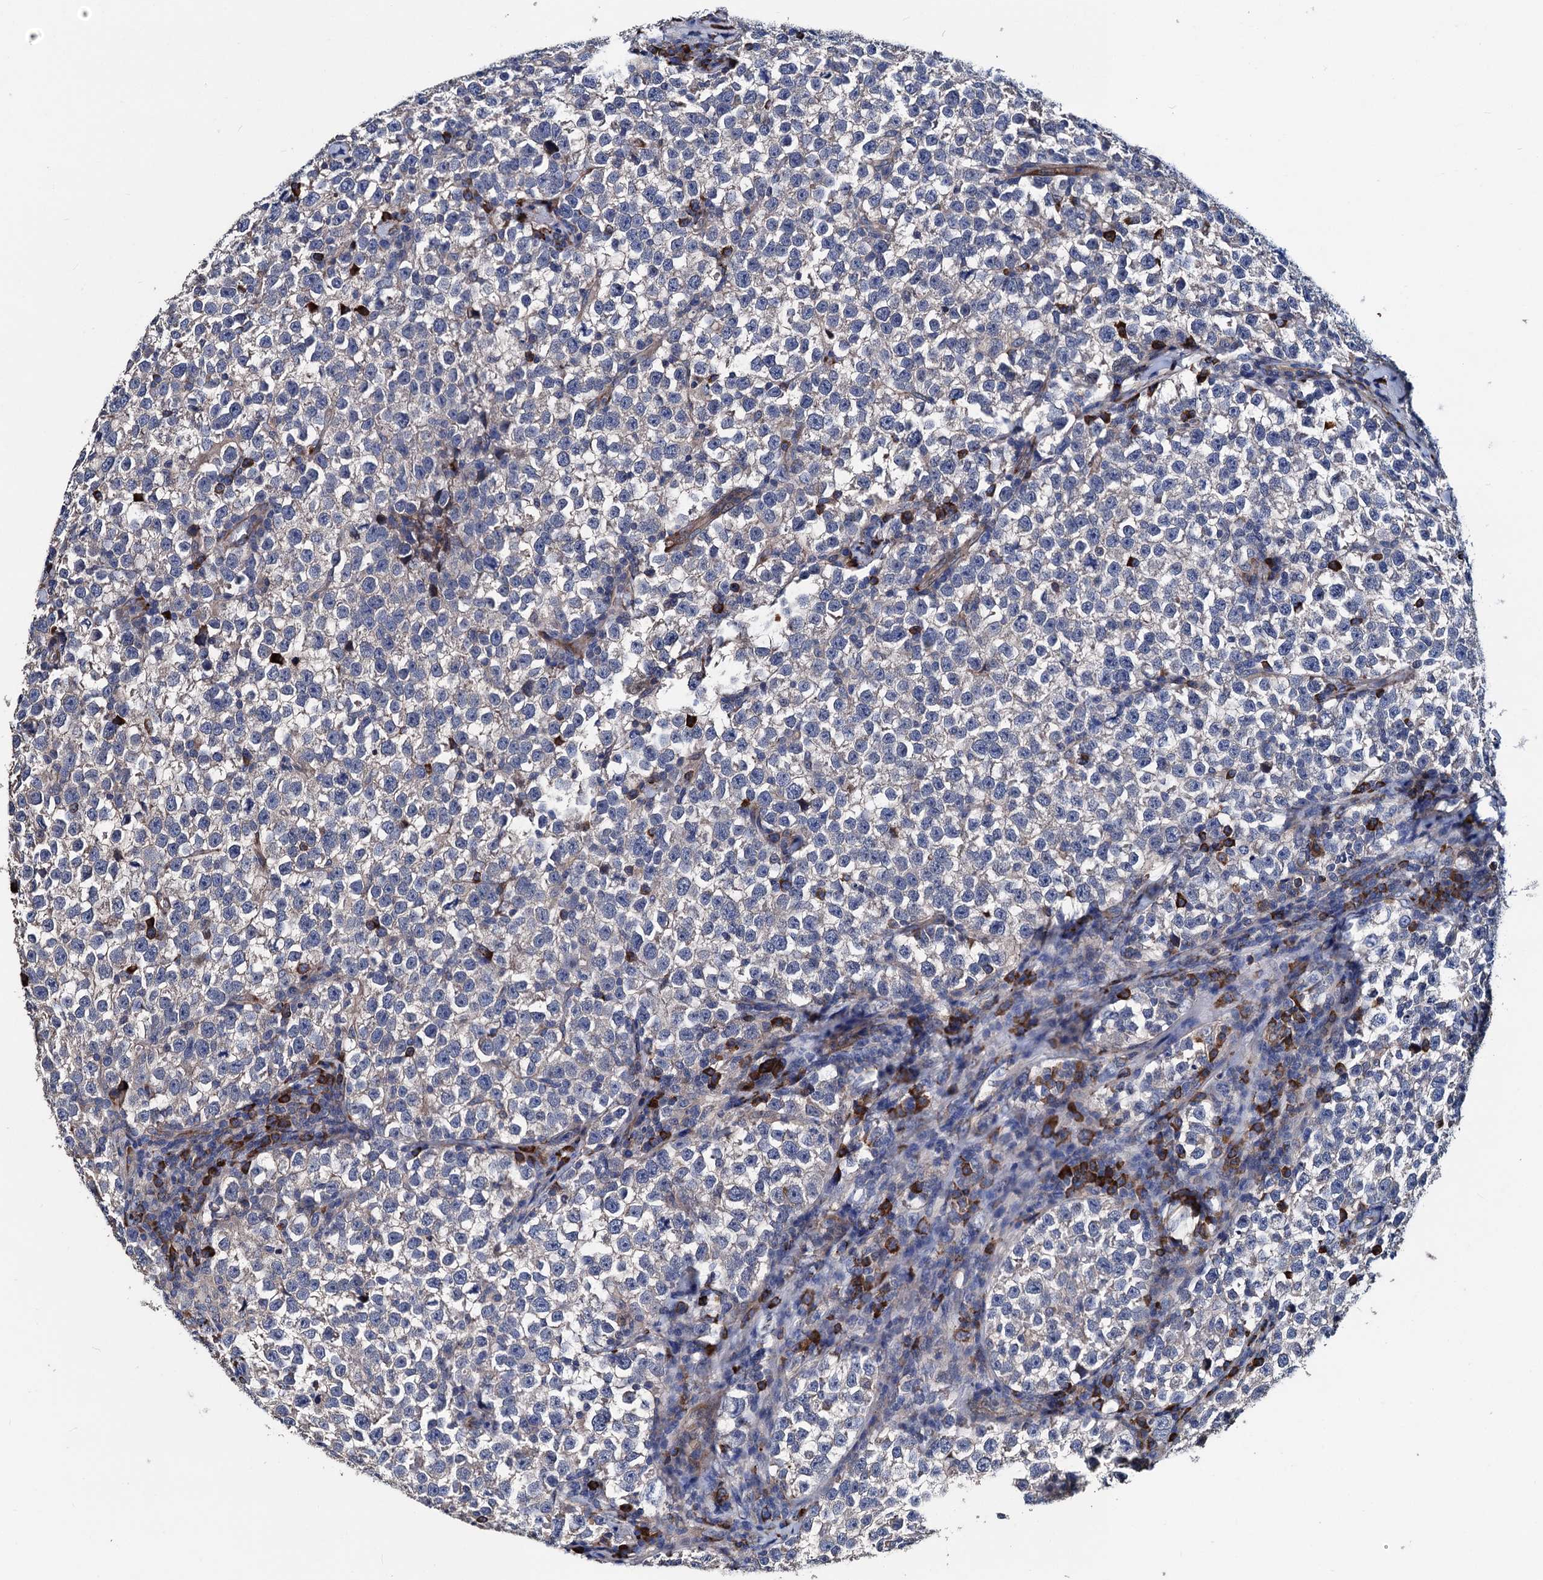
{"staining": {"intensity": "negative", "quantity": "none", "location": "none"}, "tissue": "testis cancer", "cell_type": "Tumor cells", "image_type": "cancer", "snomed": [{"axis": "morphology", "description": "Normal tissue, NOS"}, {"axis": "morphology", "description": "Seminoma, NOS"}, {"axis": "topography", "description": "Testis"}], "caption": "Human testis seminoma stained for a protein using immunohistochemistry (IHC) displays no positivity in tumor cells.", "gene": "AKAP11", "patient": {"sex": "male", "age": 43}}